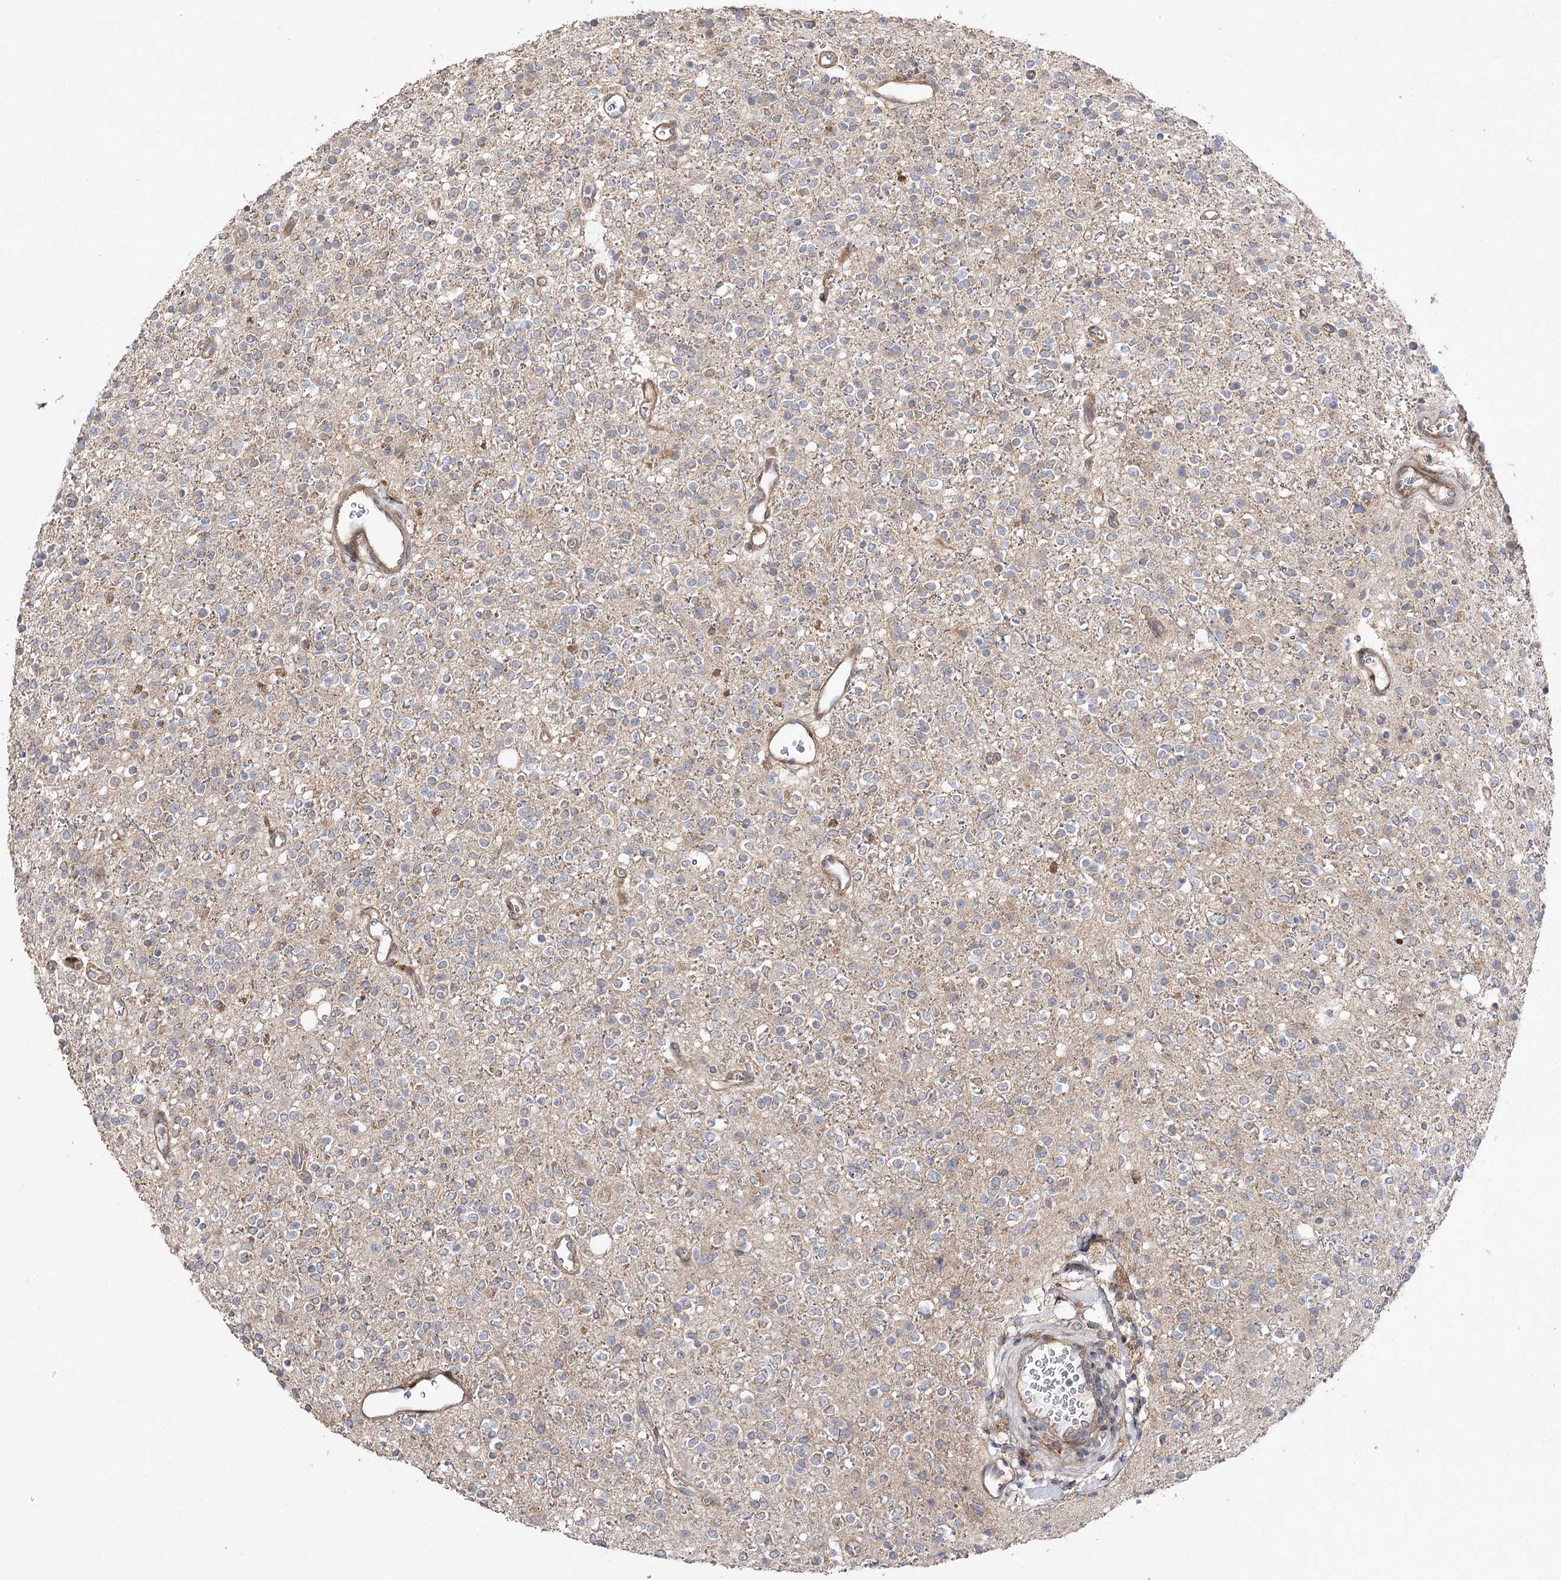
{"staining": {"intensity": "weak", "quantity": "<25%", "location": "cytoplasmic/membranous"}, "tissue": "glioma", "cell_type": "Tumor cells", "image_type": "cancer", "snomed": [{"axis": "morphology", "description": "Glioma, malignant, High grade"}, {"axis": "topography", "description": "Brain"}], "caption": "Tumor cells show no significant protein positivity in glioma.", "gene": "OBSL1", "patient": {"sex": "male", "age": 34}}